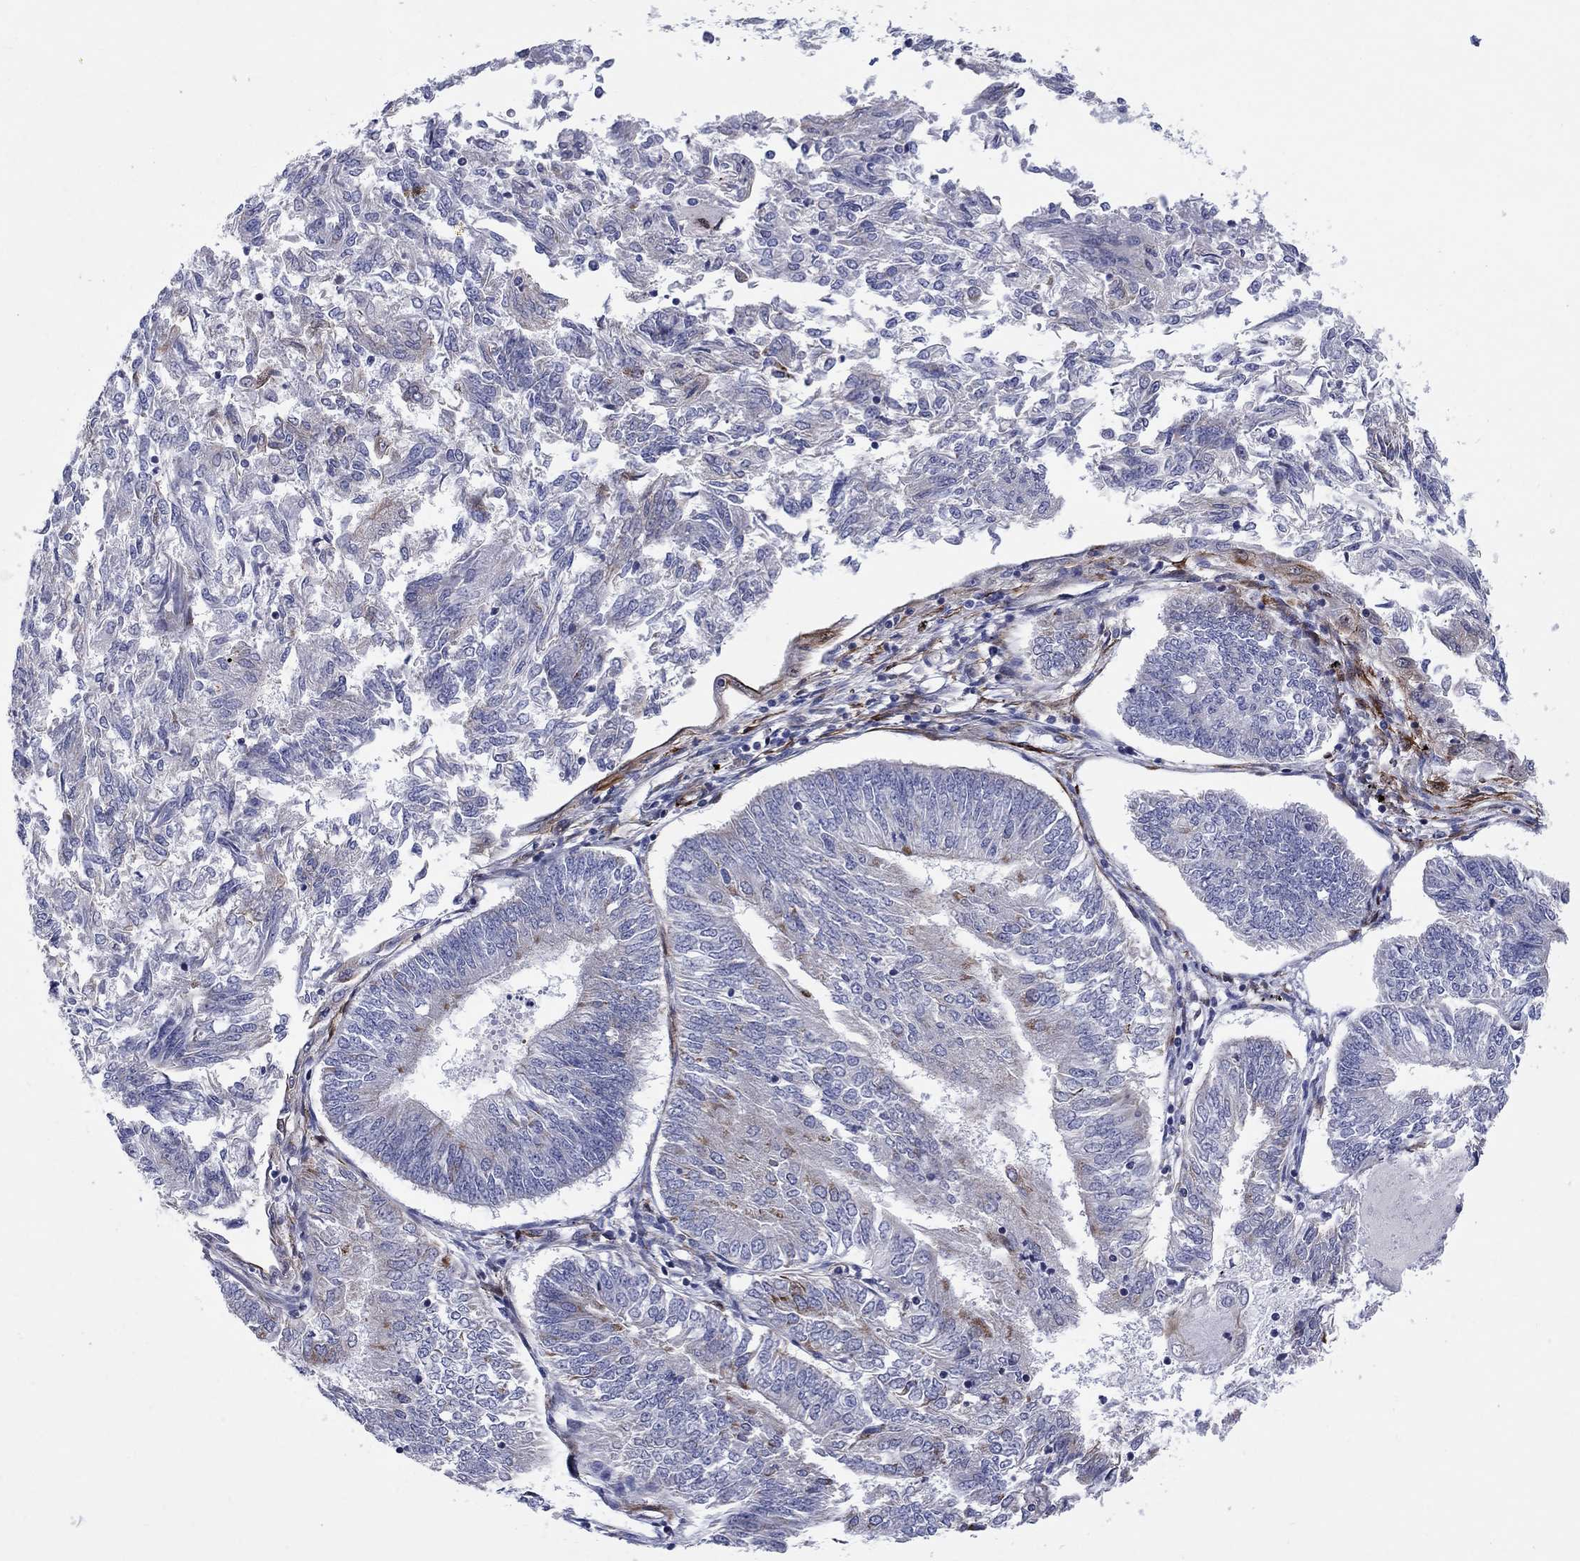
{"staining": {"intensity": "moderate", "quantity": "<25%", "location": "cytoplasmic/membranous"}, "tissue": "endometrial cancer", "cell_type": "Tumor cells", "image_type": "cancer", "snomed": [{"axis": "morphology", "description": "Adenocarcinoma, NOS"}, {"axis": "topography", "description": "Endometrium"}], "caption": "A high-resolution image shows immunohistochemistry (IHC) staining of endometrial adenocarcinoma, which exhibits moderate cytoplasmic/membranous expression in about <25% of tumor cells.", "gene": "MGST3", "patient": {"sex": "female", "age": 58}}